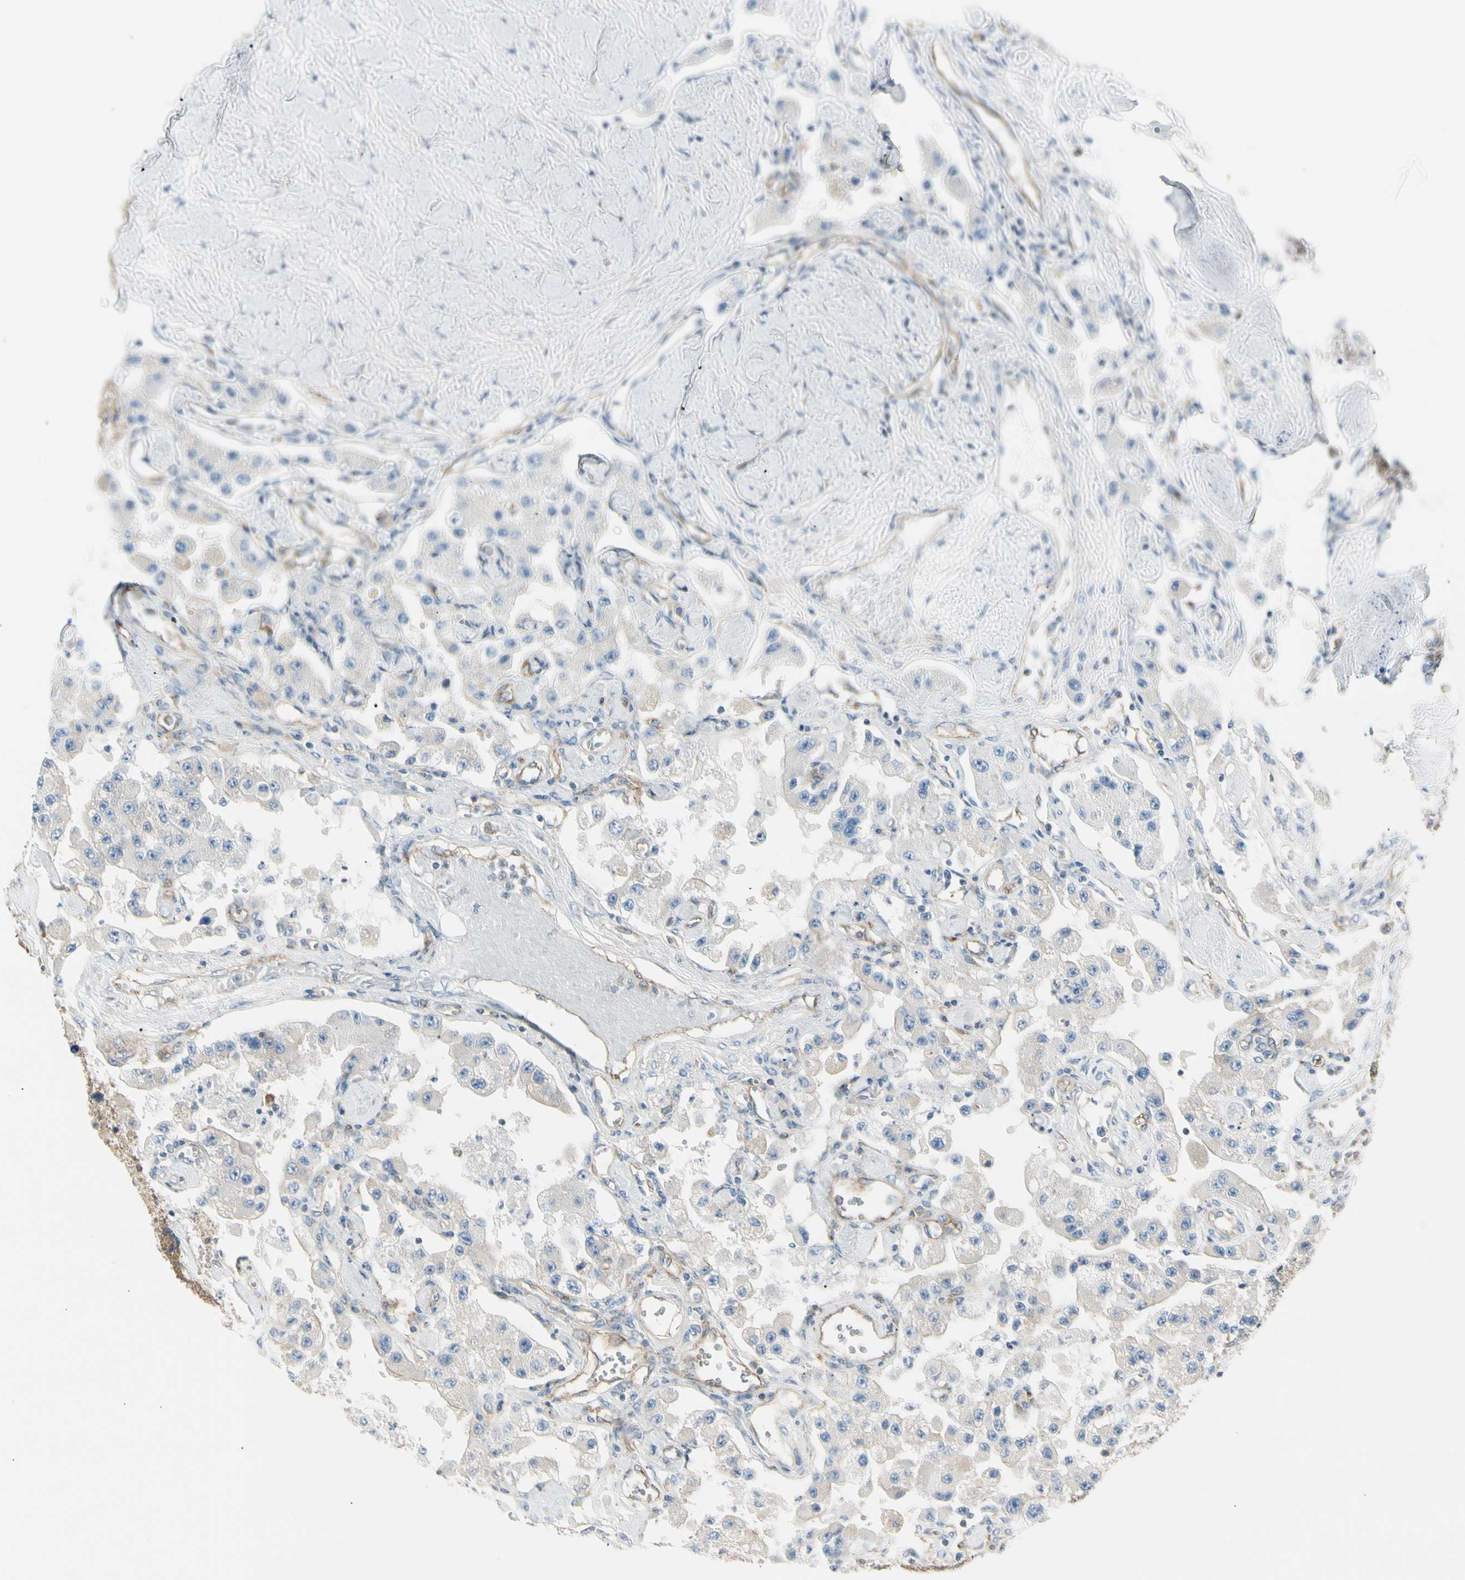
{"staining": {"intensity": "negative", "quantity": "none", "location": "none"}, "tissue": "carcinoid", "cell_type": "Tumor cells", "image_type": "cancer", "snomed": [{"axis": "morphology", "description": "Carcinoid, malignant, NOS"}, {"axis": "topography", "description": "Pancreas"}], "caption": "Immunohistochemistry (IHC) histopathology image of neoplastic tissue: carcinoid stained with DAB (3,3'-diaminobenzidine) reveals no significant protein staining in tumor cells.", "gene": "AGFG1", "patient": {"sex": "male", "age": 41}}